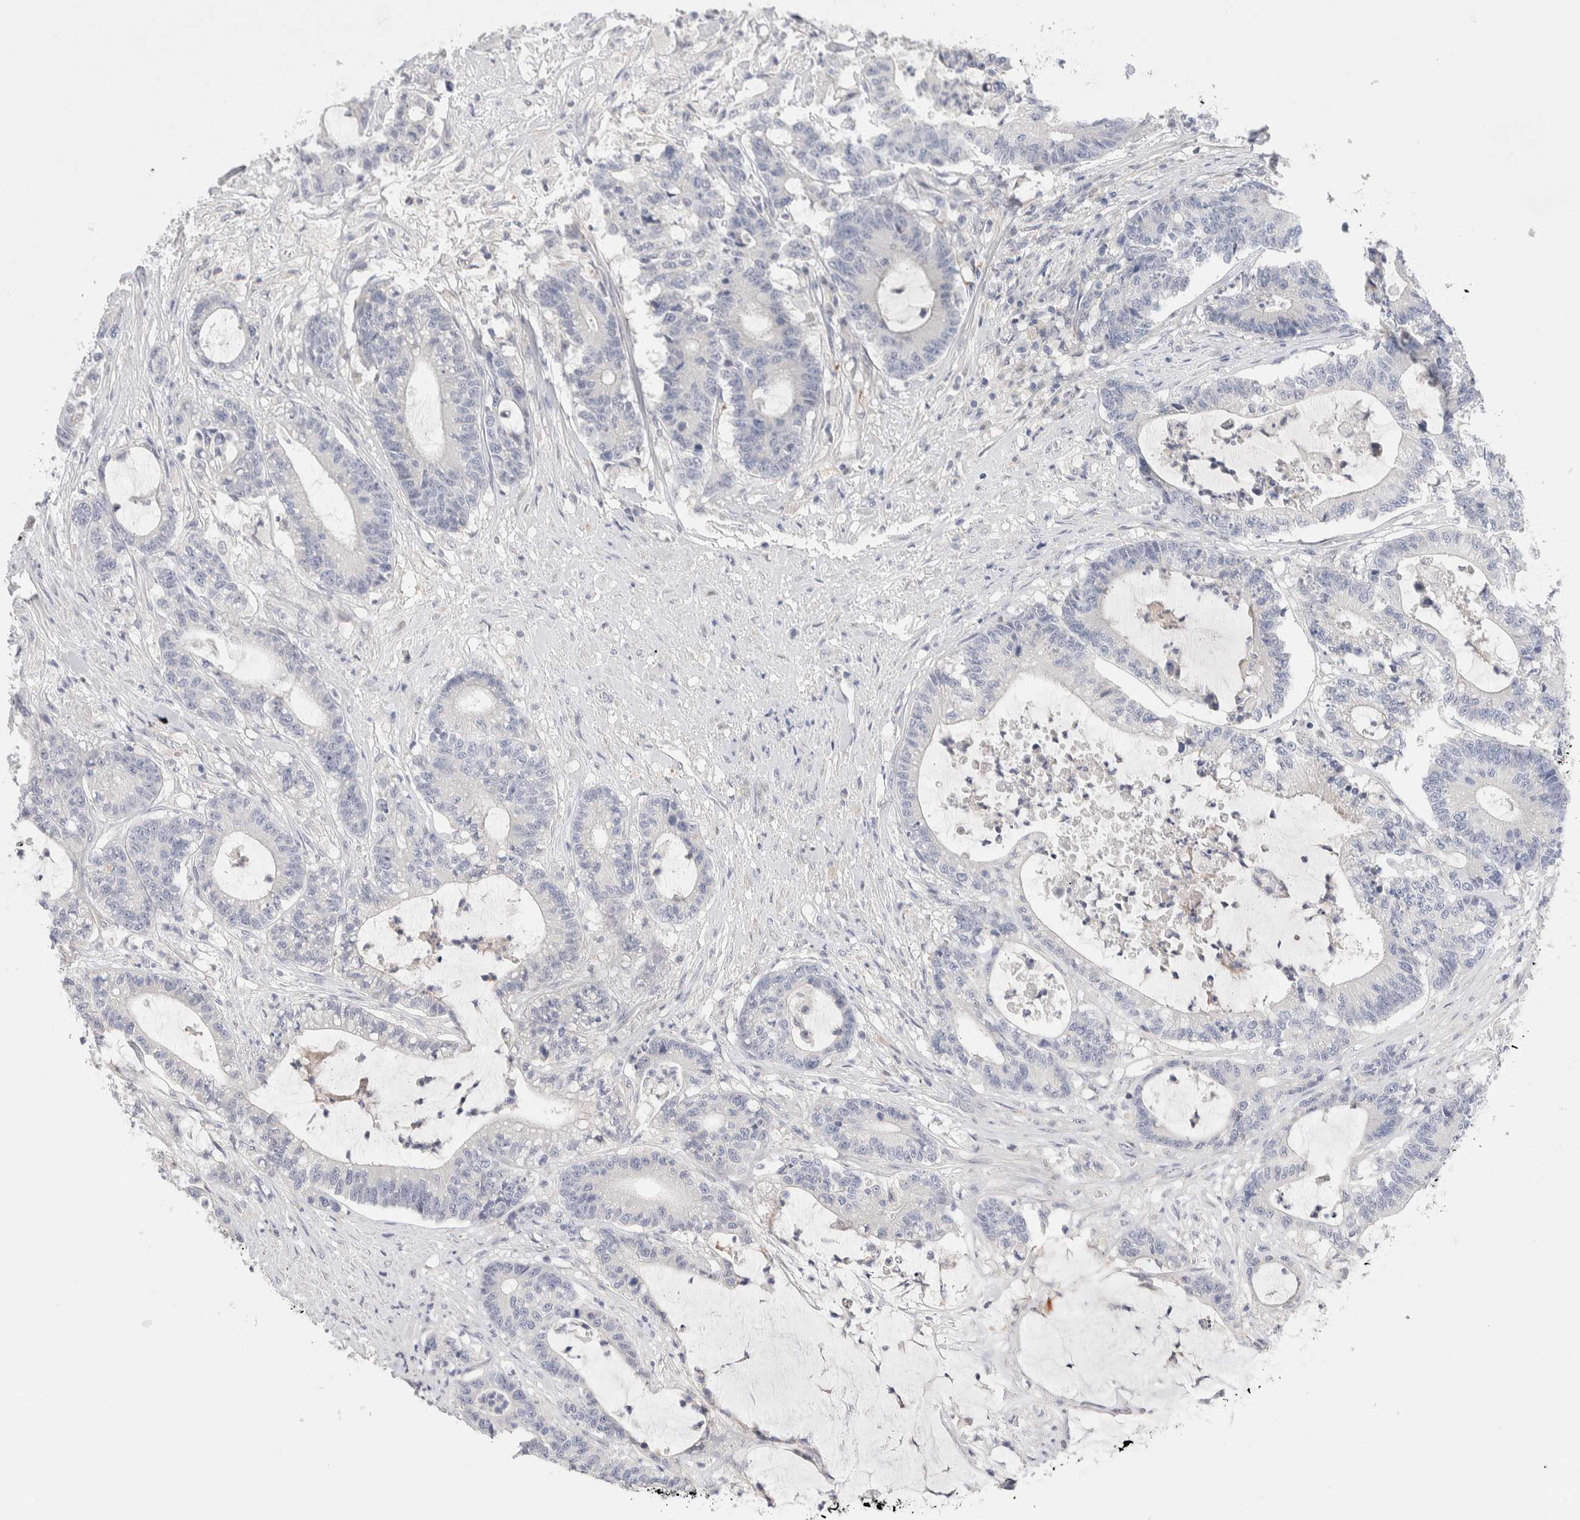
{"staining": {"intensity": "negative", "quantity": "none", "location": "none"}, "tissue": "colorectal cancer", "cell_type": "Tumor cells", "image_type": "cancer", "snomed": [{"axis": "morphology", "description": "Adenocarcinoma, NOS"}, {"axis": "topography", "description": "Colon"}], "caption": "Protein analysis of adenocarcinoma (colorectal) displays no significant expression in tumor cells.", "gene": "DNAJB6", "patient": {"sex": "female", "age": 84}}